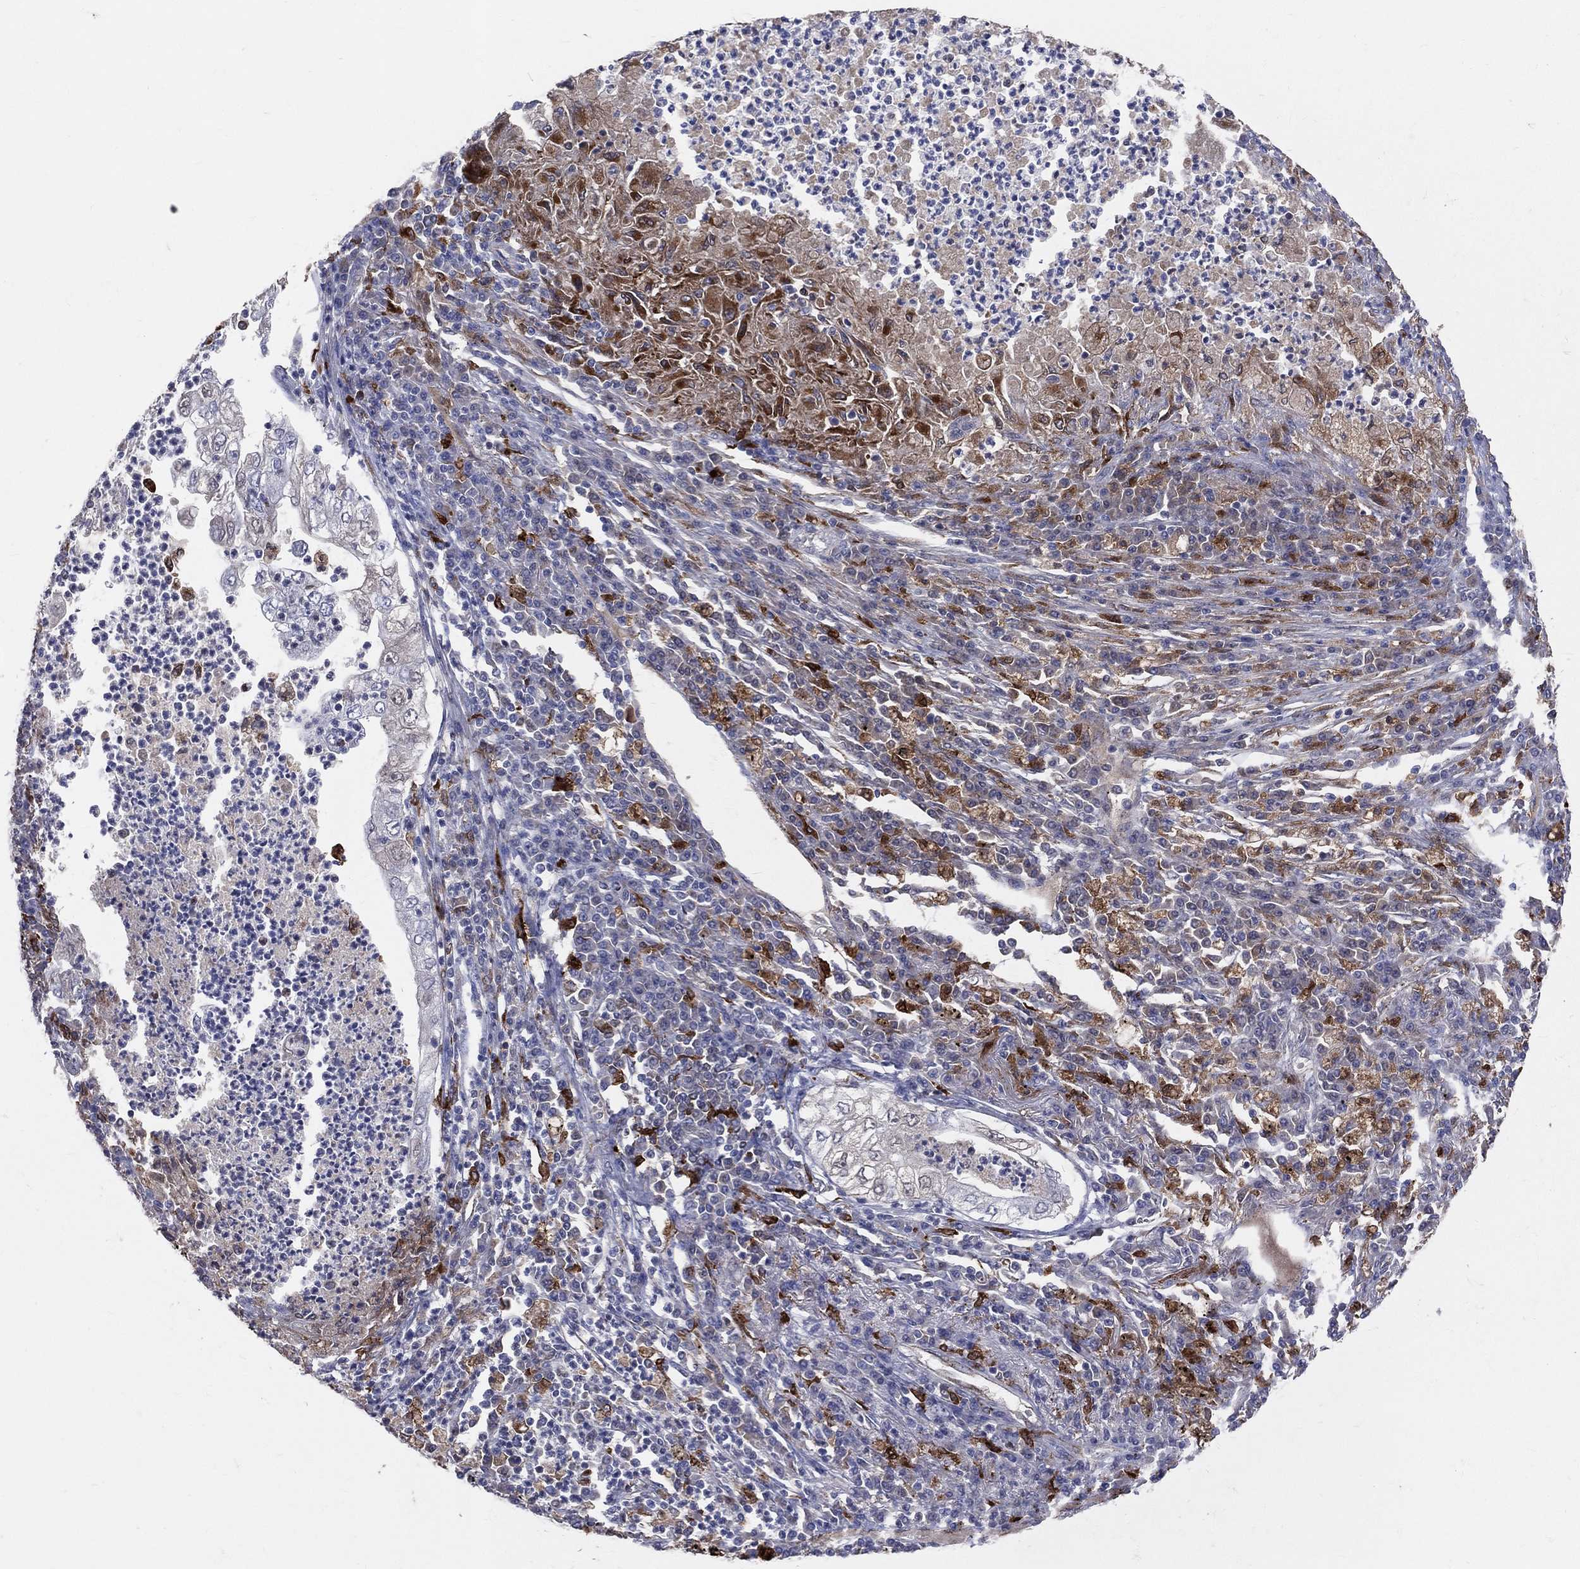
{"staining": {"intensity": "negative", "quantity": "none", "location": "none"}, "tissue": "lung cancer", "cell_type": "Tumor cells", "image_type": "cancer", "snomed": [{"axis": "morphology", "description": "Adenocarcinoma, NOS"}, {"axis": "topography", "description": "Lung"}], "caption": "A micrograph of lung adenocarcinoma stained for a protein reveals no brown staining in tumor cells.", "gene": "CD74", "patient": {"sex": "female", "age": 73}}